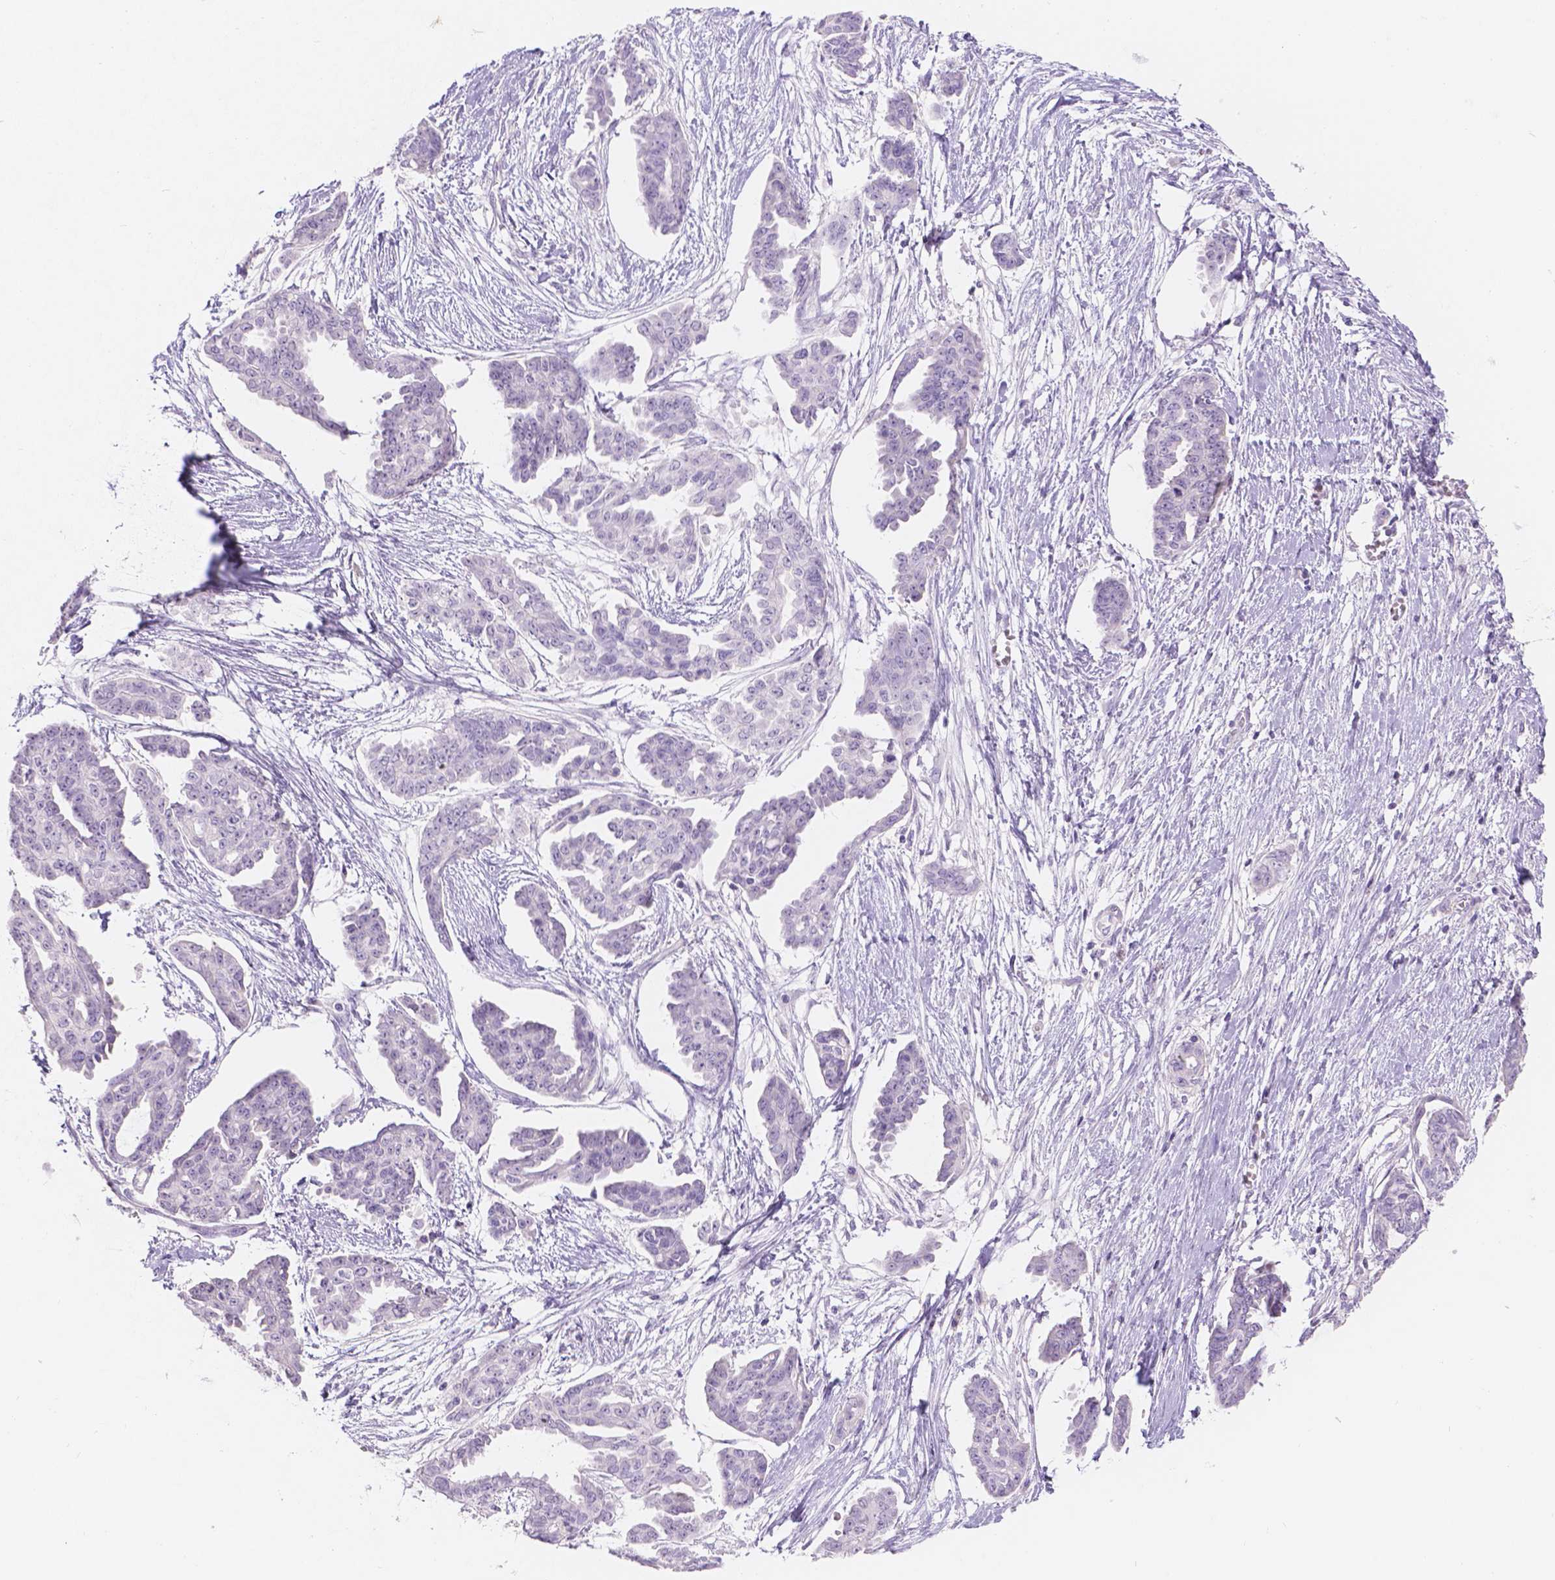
{"staining": {"intensity": "negative", "quantity": "none", "location": "none"}, "tissue": "ovarian cancer", "cell_type": "Tumor cells", "image_type": "cancer", "snomed": [{"axis": "morphology", "description": "Cystadenocarcinoma, serous, NOS"}, {"axis": "topography", "description": "Ovary"}], "caption": "Tumor cells show no significant expression in ovarian cancer (serous cystadenocarcinoma). (Immunohistochemistry (ihc), brightfield microscopy, high magnification).", "gene": "HTN3", "patient": {"sex": "female", "age": 71}}